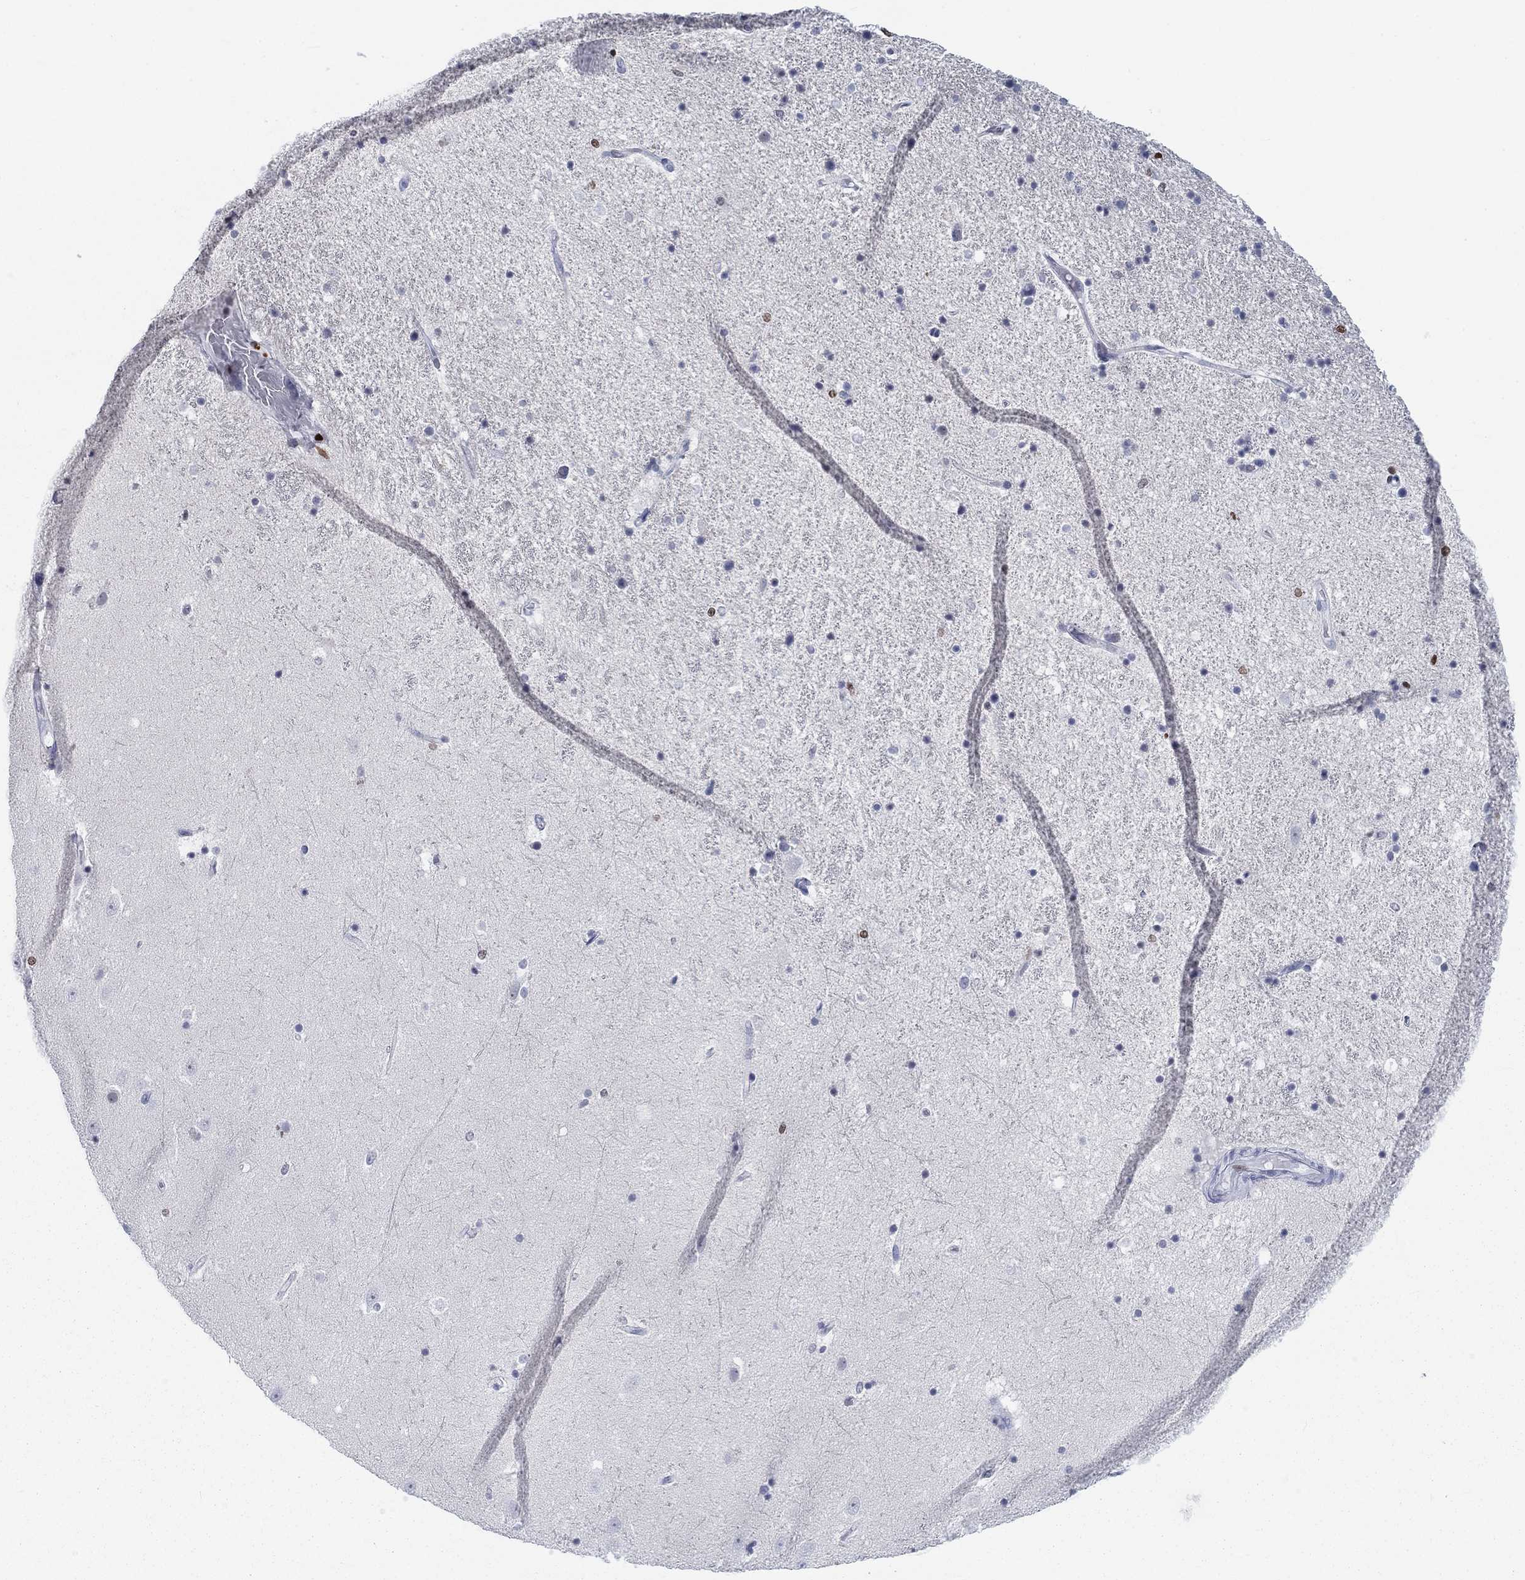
{"staining": {"intensity": "strong", "quantity": "<25%", "location": "nuclear"}, "tissue": "hippocampus", "cell_type": "Glial cells", "image_type": "normal", "snomed": [{"axis": "morphology", "description": "Normal tissue, NOS"}, {"axis": "topography", "description": "Hippocampus"}], "caption": "This image demonstrates IHC staining of unremarkable human hippocampus, with medium strong nuclear staining in about <25% of glial cells.", "gene": "H1", "patient": {"sex": "male", "age": 49}}